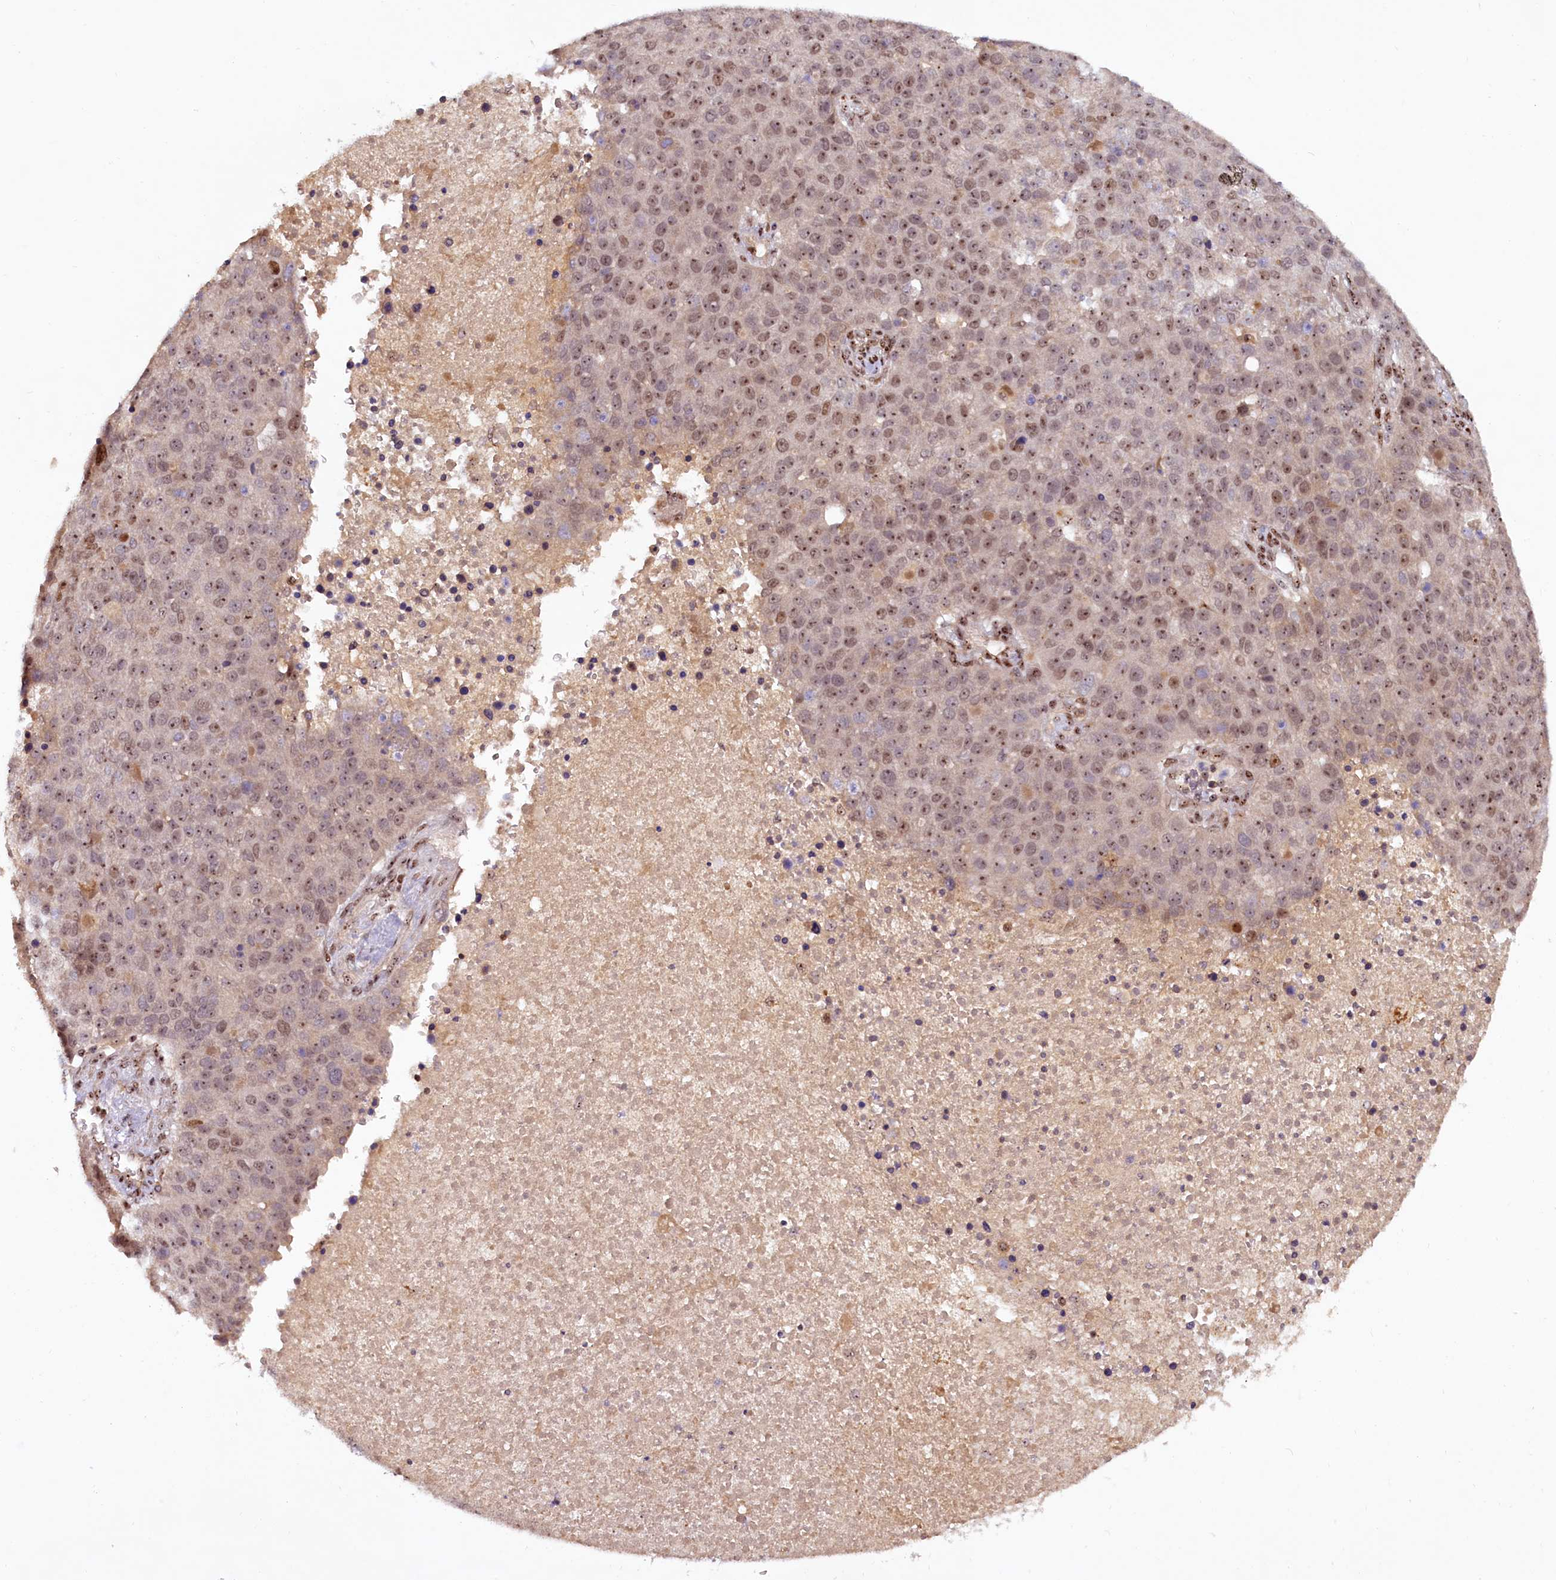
{"staining": {"intensity": "moderate", "quantity": ">75%", "location": "nuclear"}, "tissue": "pancreatic cancer", "cell_type": "Tumor cells", "image_type": "cancer", "snomed": [{"axis": "morphology", "description": "Adenocarcinoma, NOS"}, {"axis": "topography", "description": "Pancreas"}], "caption": "An immunohistochemistry (IHC) histopathology image of neoplastic tissue is shown. Protein staining in brown labels moderate nuclear positivity in pancreatic cancer (adenocarcinoma) within tumor cells.", "gene": "TCOF1", "patient": {"sex": "female", "age": 61}}